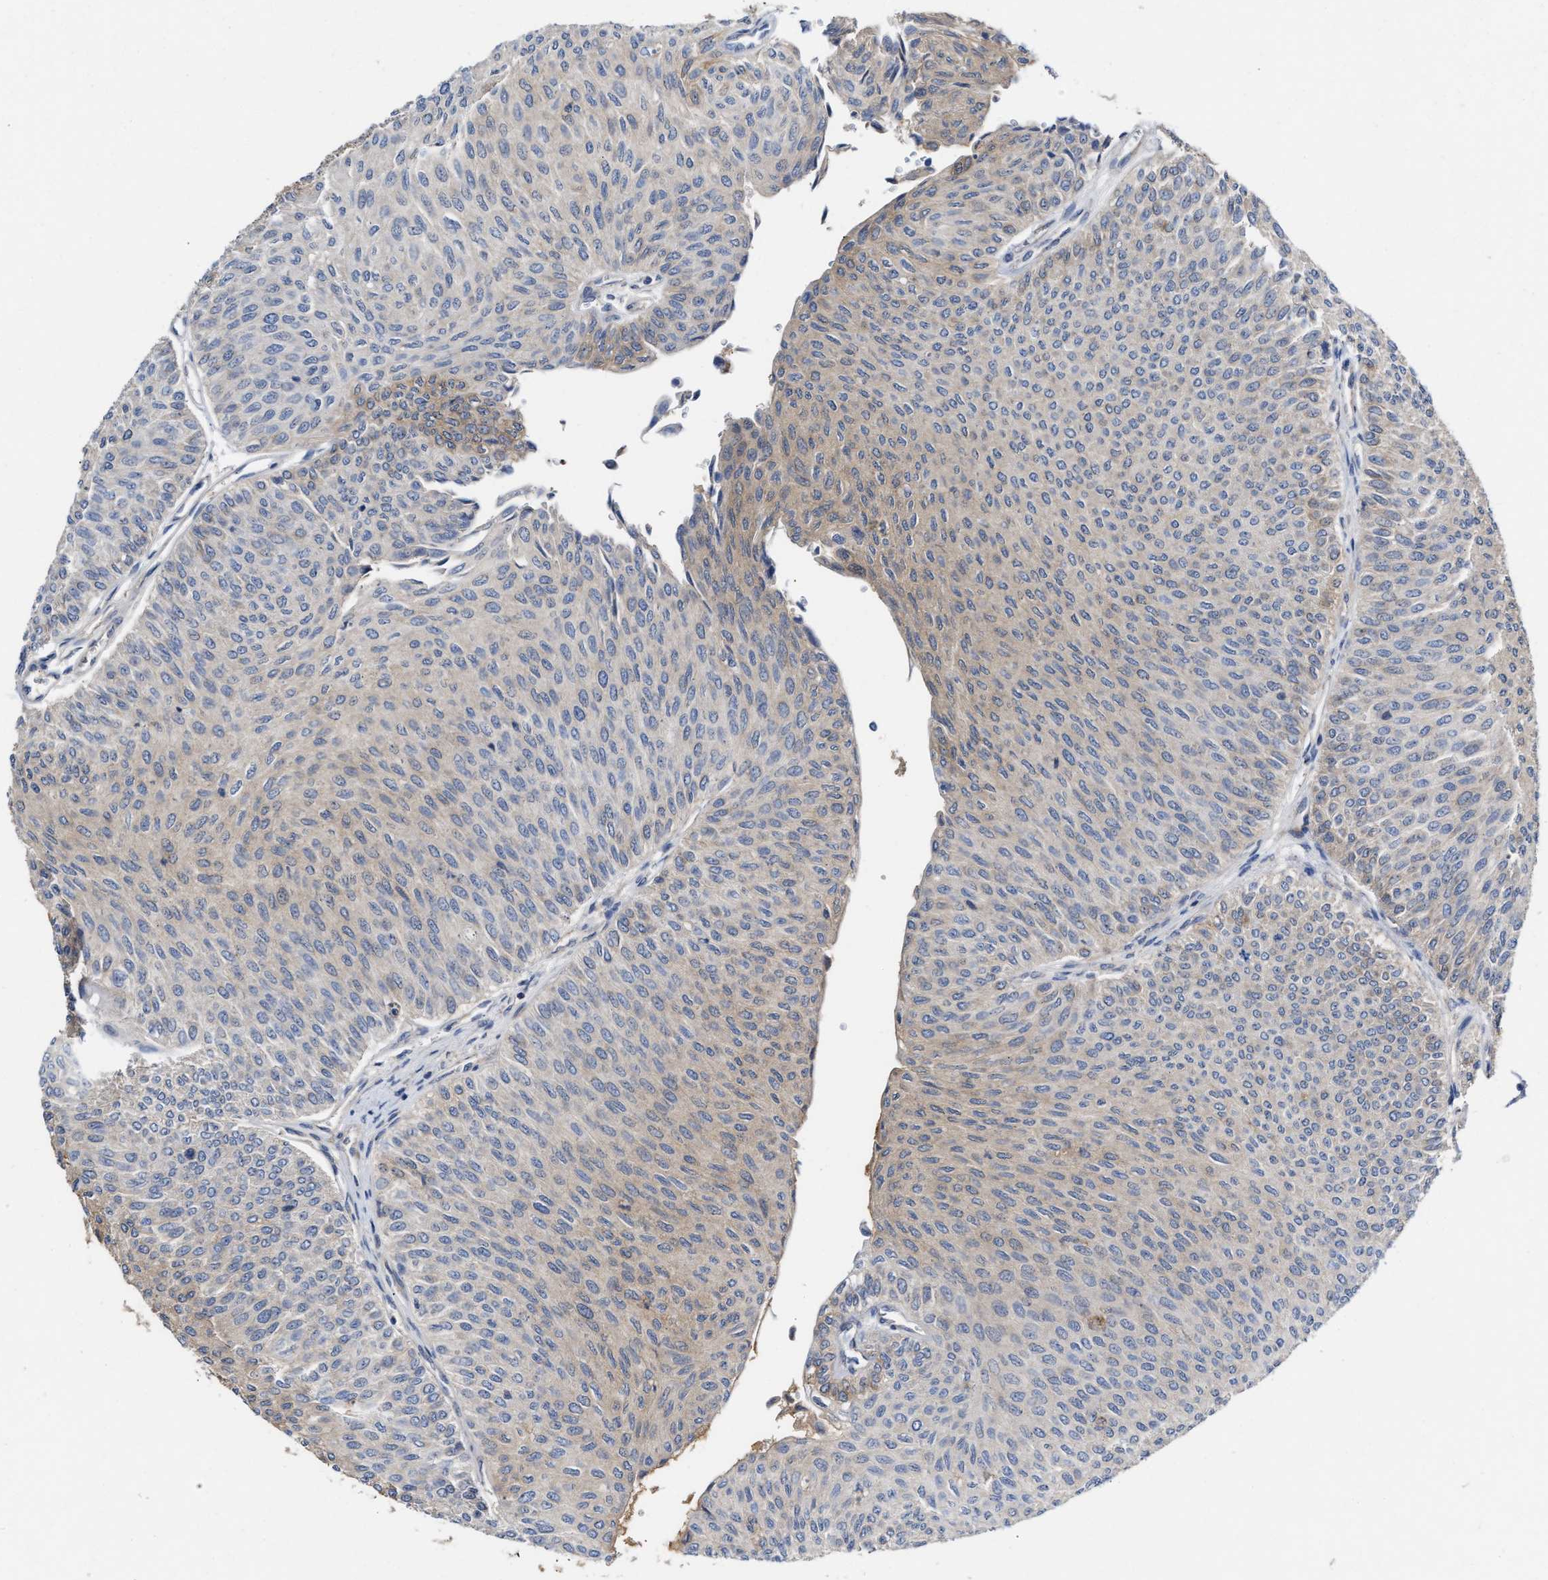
{"staining": {"intensity": "weak", "quantity": "25%-75%", "location": "cytoplasmic/membranous"}, "tissue": "urothelial cancer", "cell_type": "Tumor cells", "image_type": "cancer", "snomed": [{"axis": "morphology", "description": "Urothelial carcinoma, Low grade"}, {"axis": "topography", "description": "Urinary bladder"}], "caption": "High-magnification brightfield microscopy of urothelial cancer stained with DAB (3,3'-diaminobenzidine) (brown) and counterstained with hematoxylin (blue). tumor cells exhibit weak cytoplasmic/membranous staining is present in approximately25%-75% of cells.", "gene": "BBLN", "patient": {"sex": "male", "age": 78}}